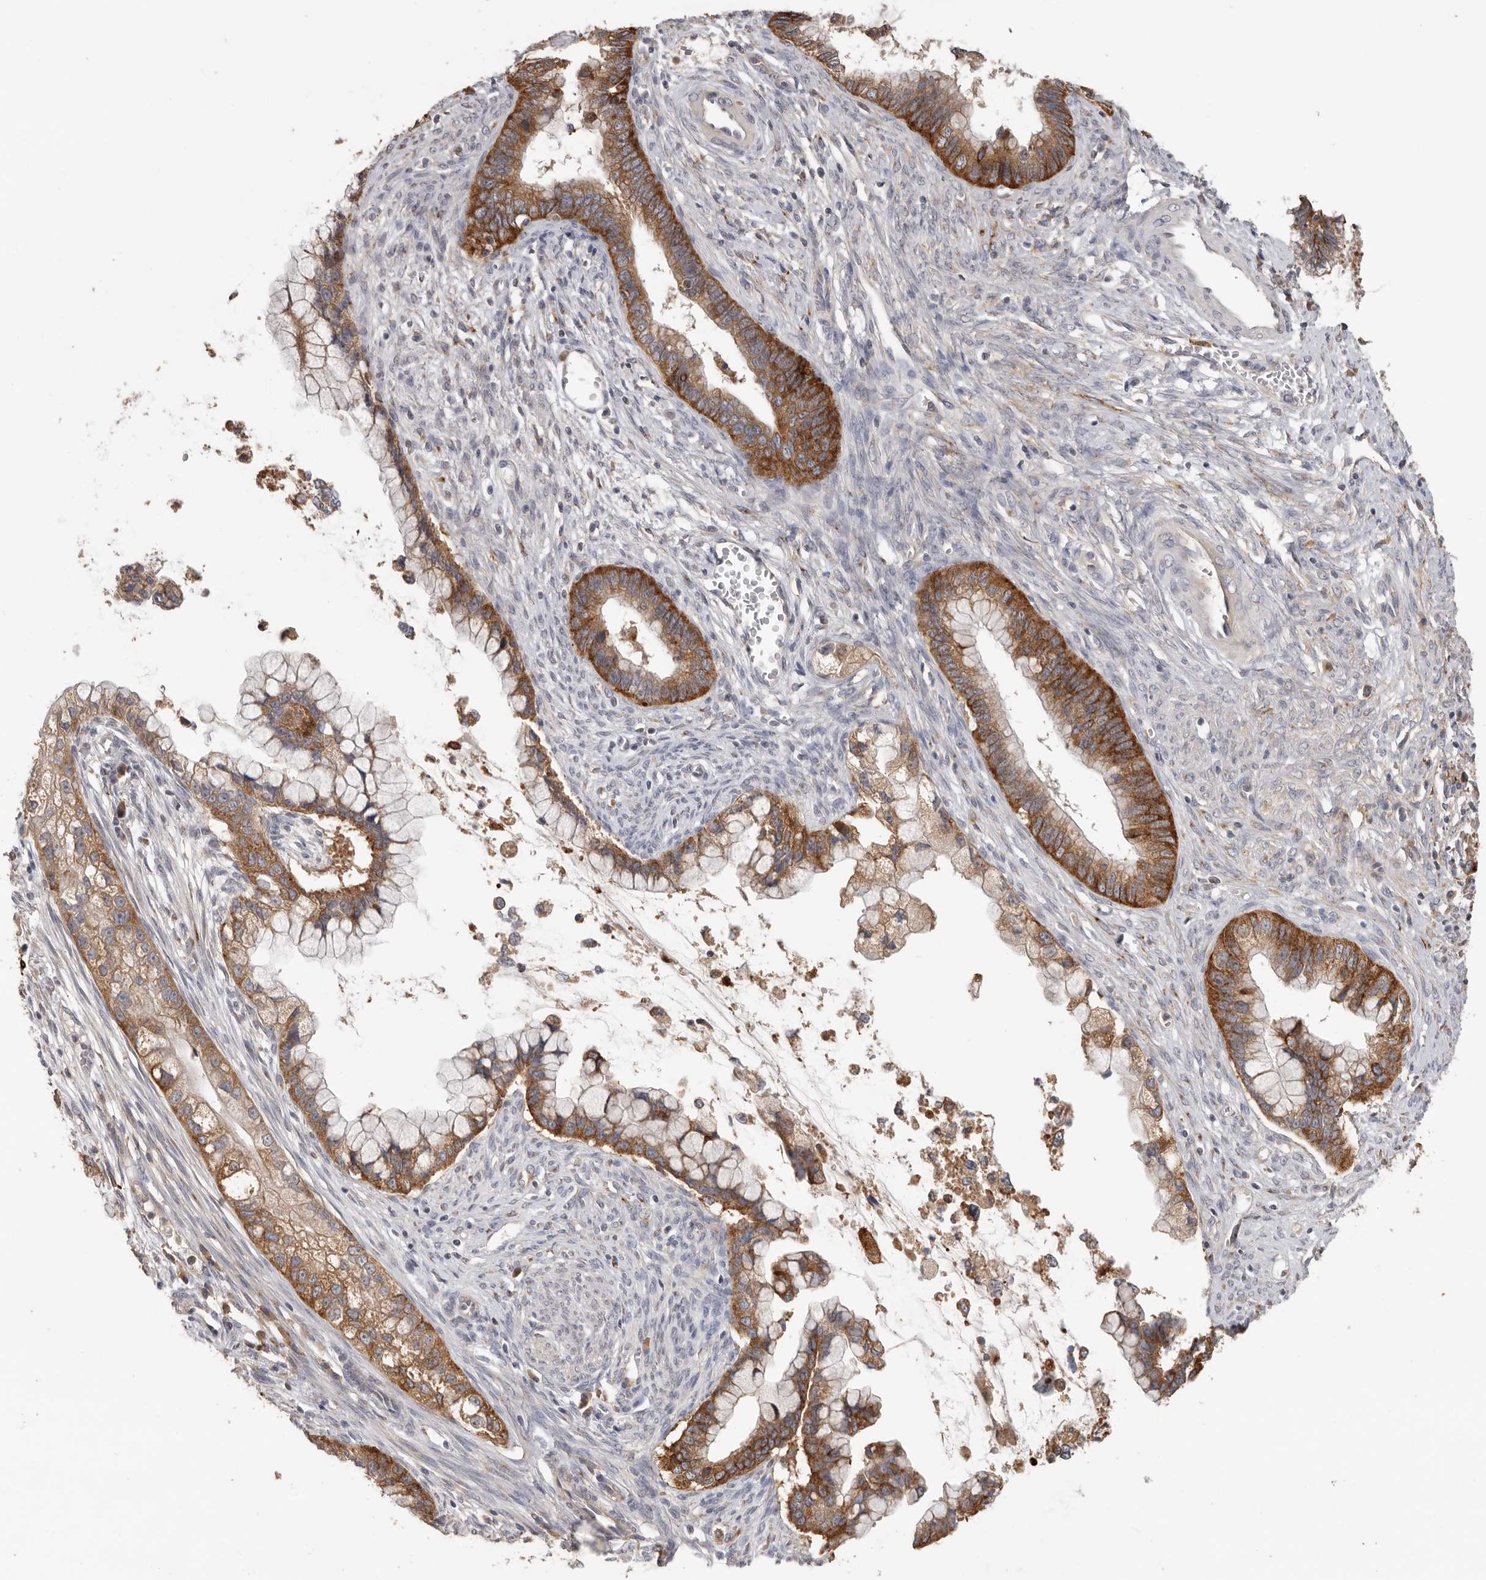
{"staining": {"intensity": "strong", "quantity": ">75%", "location": "cytoplasmic/membranous"}, "tissue": "cervical cancer", "cell_type": "Tumor cells", "image_type": "cancer", "snomed": [{"axis": "morphology", "description": "Adenocarcinoma, NOS"}, {"axis": "topography", "description": "Cervix"}], "caption": "Immunohistochemistry of human cervical cancer (adenocarcinoma) reveals high levels of strong cytoplasmic/membranous staining in approximately >75% of tumor cells.", "gene": "TFRC", "patient": {"sex": "female", "age": 44}}